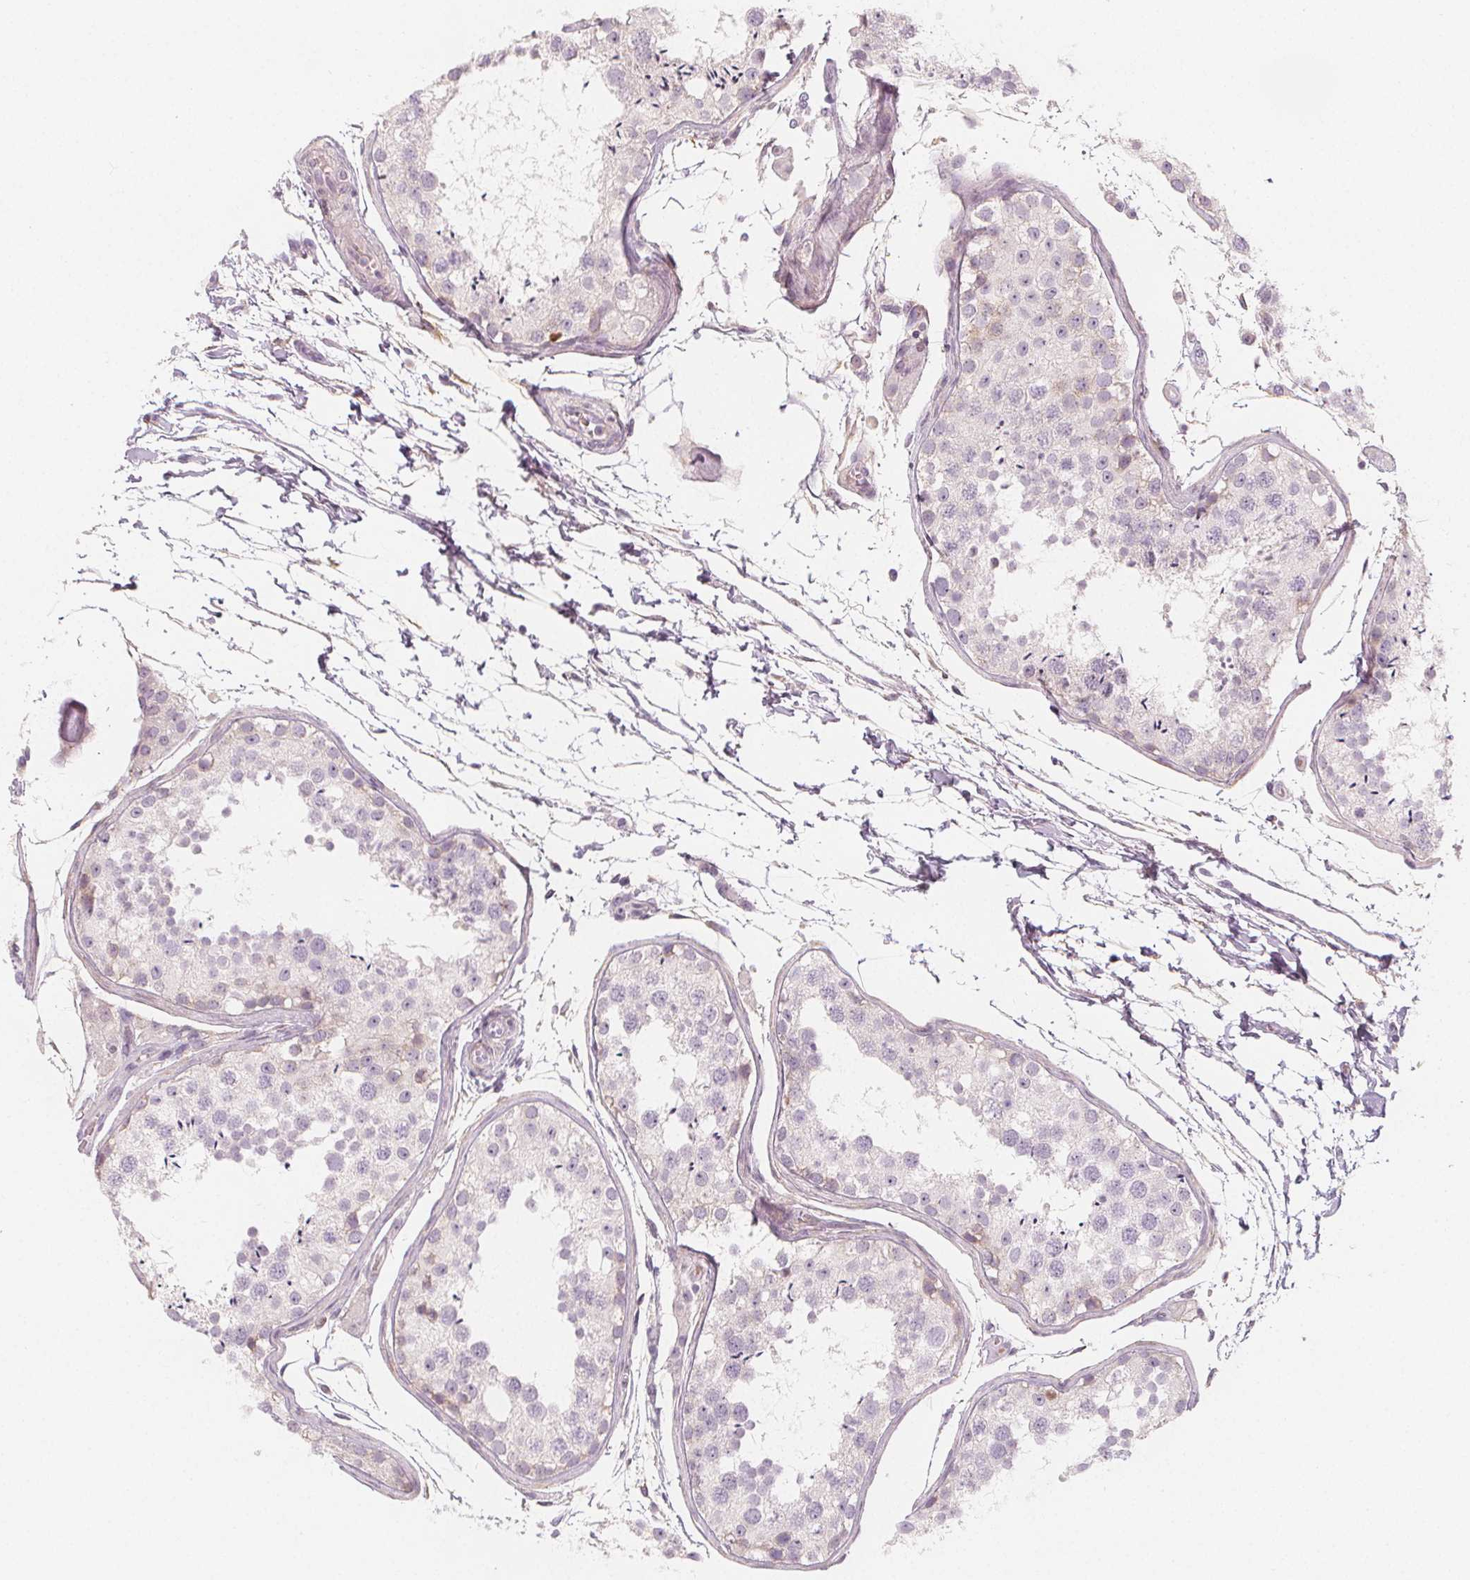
{"staining": {"intensity": "weak", "quantity": "<25%", "location": "cytoplasmic/membranous"}, "tissue": "testis", "cell_type": "Cells in seminiferous ducts", "image_type": "normal", "snomed": [{"axis": "morphology", "description": "Normal tissue, NOS"}, {"axis": "topography", "description": "Testis"}], "caption": "Immunohistochemical staining of normal human testis demonstrates no significant positivity in cells in seminiferous ducts. The staining was performed using DAB to visualize the protein expression in brown, while the nuclei were stained in blue with hematoxylin (Magnification: 20x).", "gene": "MAP1A", "patient": {"sex": "male", "age": 29}}